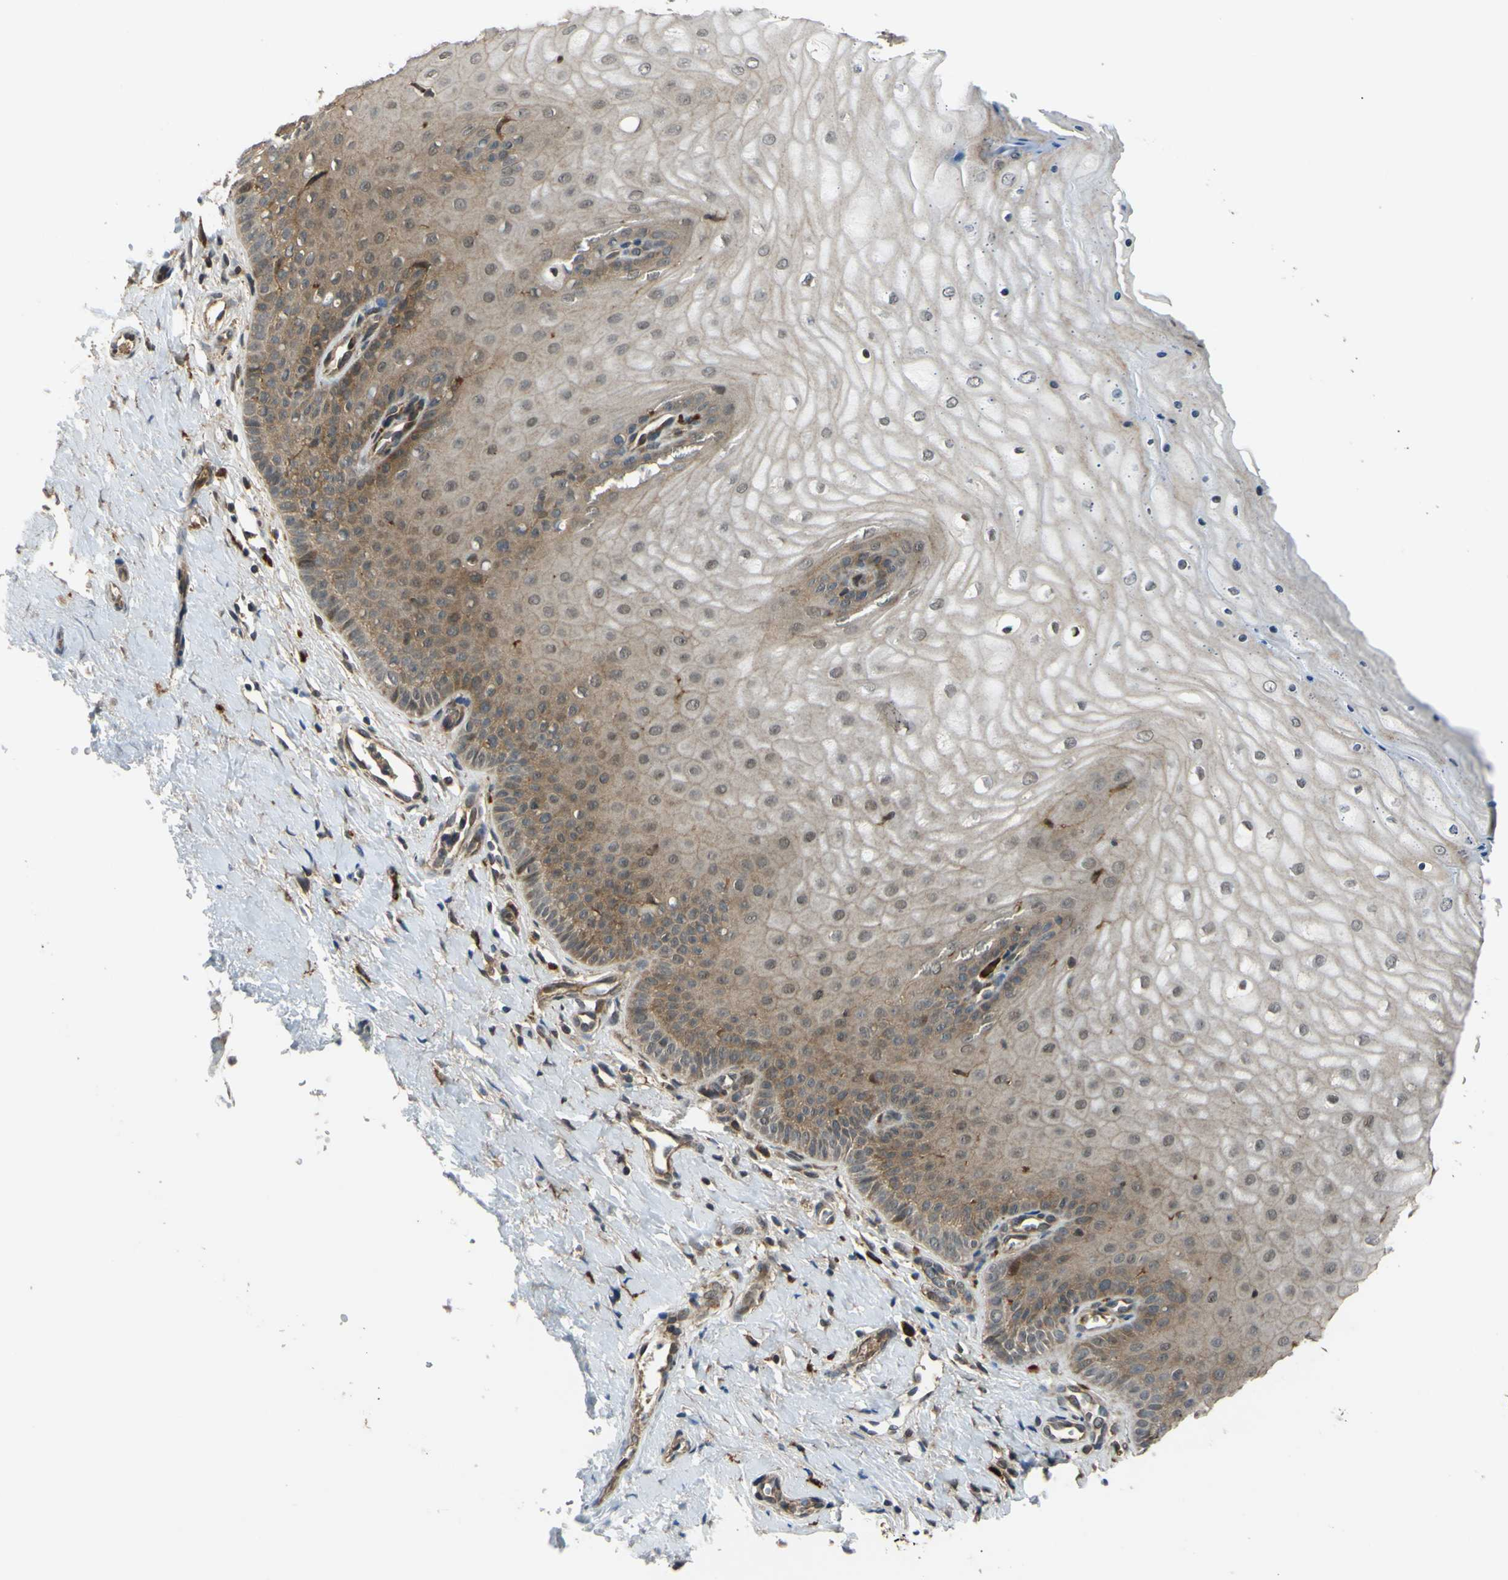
{"staining": {"intensity": "strong", "quantity": "25%-75%", "location": "cytoplasmic/membranous,nuclear"}, "tissue": "cervix", "cell_type": "Glandular cells", "image_type": "normal", "snomed": [{"axis": "morphology", "description": "Normal tissue, NOS"}, {"axis": "topography", "description": "Cervix"}], "caption": "This histopathology image demonstrates normal cervix stained with immunohistochemistry to label a protein in brown. The cytoplasmic/membranous,nuclear of glandular cells show strong positivity for the protein. Nuclei are counter-stained blue.", "gene": "ABCC8", "patient": {"sex": "female", "age": 55}}